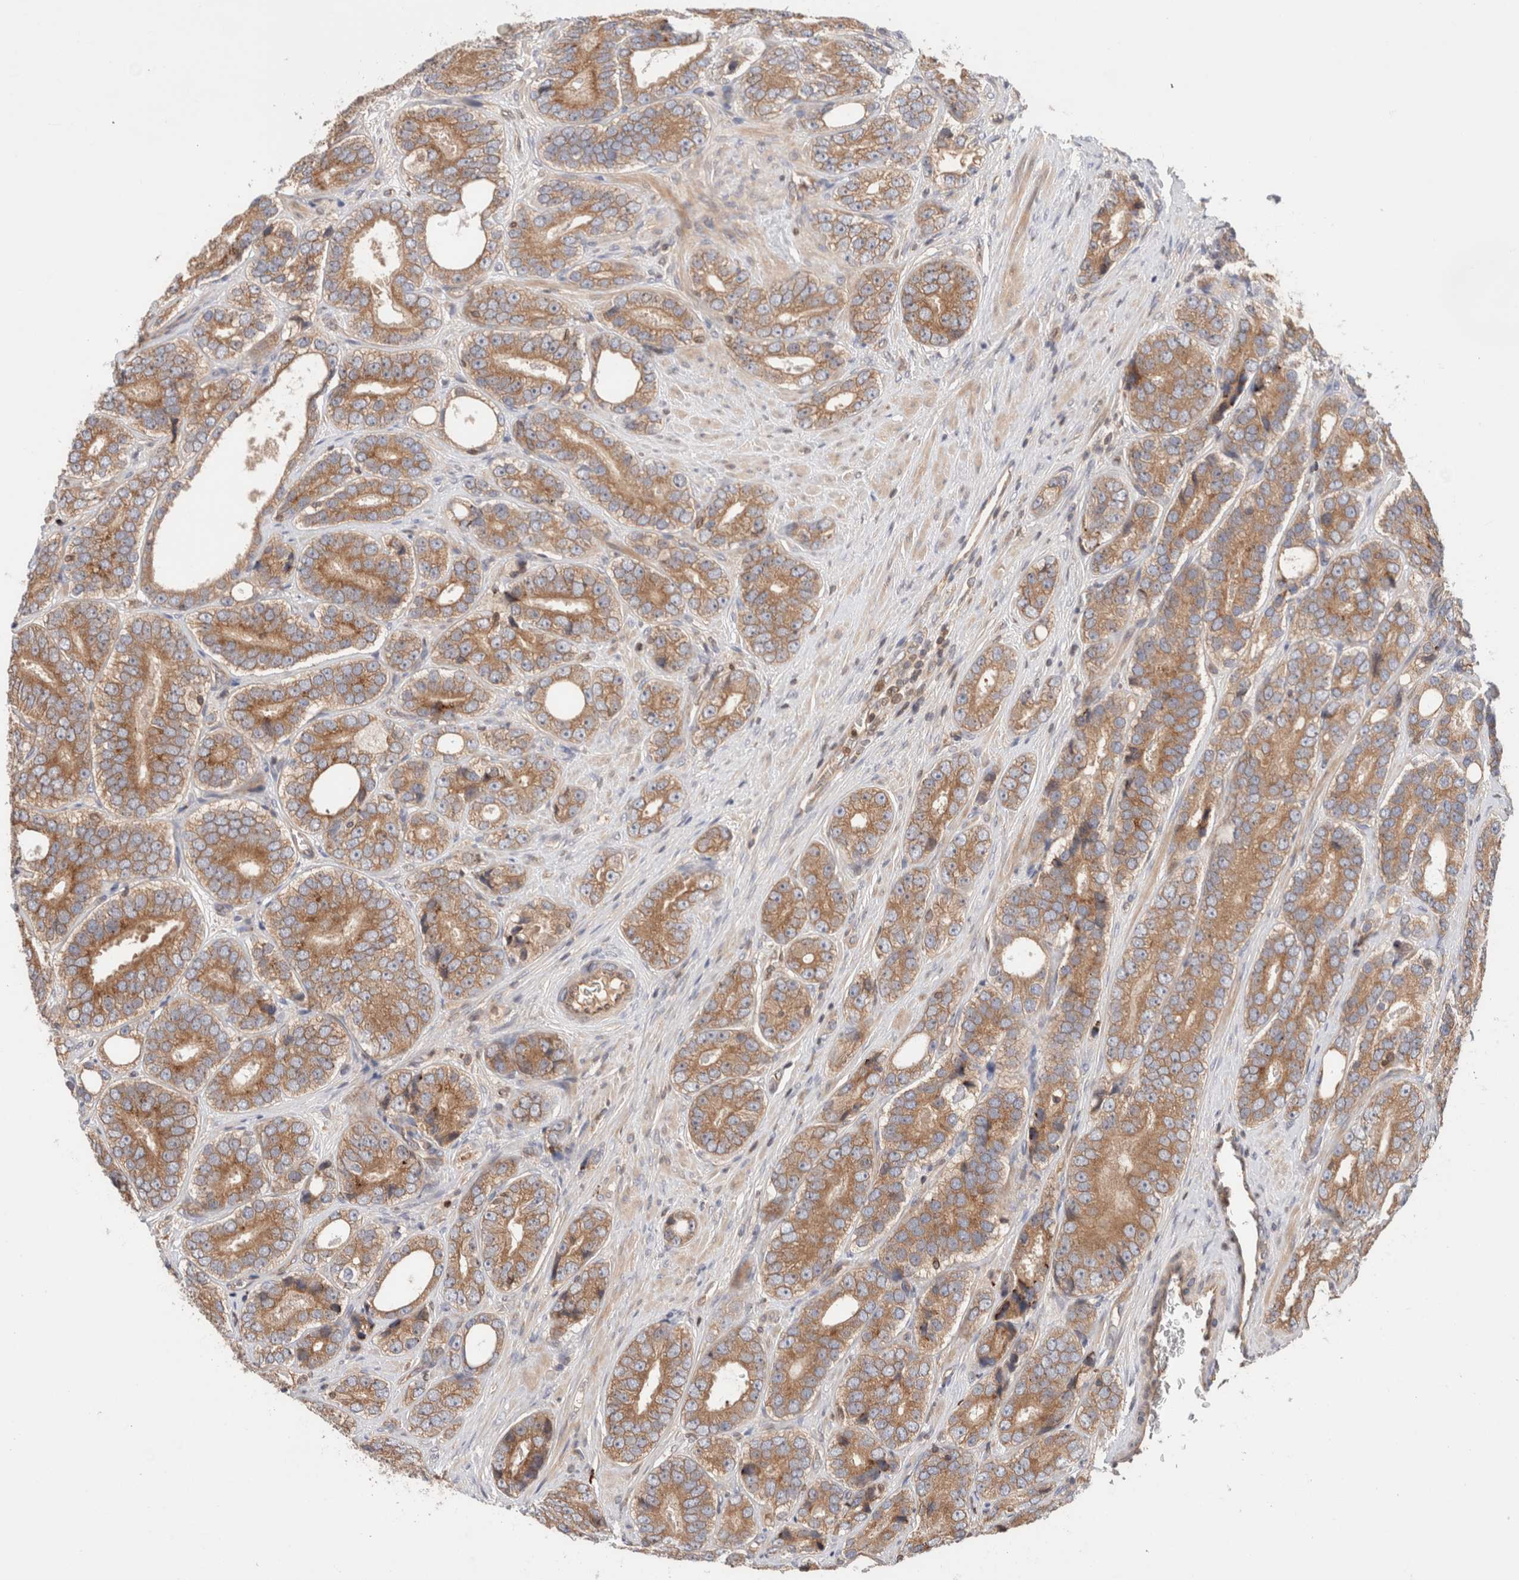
{"staining": {"intensity": "moderate", "quantity": "25%-75%", "location": "cytoplasmic/membranous"}, "tissue": "prostate cancer", "cell_type": "Tumor cells", "image_type": "cancer", "snomed": [{"axis": "morphology", "description": "Adenocarcinoma, High grade"}, {"axis": "topography", "description": "Prostate"}], "caption": "Immunohistochemical staining of human prostate high-grade adenocarcinoma reveals medium levels of moderate cytoplasmic/membranous protein expression in about 25%-75% of tumor cells. (Stains: DAB (3,3'-diaminobenzidine) in brown, nuclei in blue, Microscopy: brightfield microscopy at high magnification).", "gene": "SIKE1", "patient": {"sex": "male", "age": 56}}